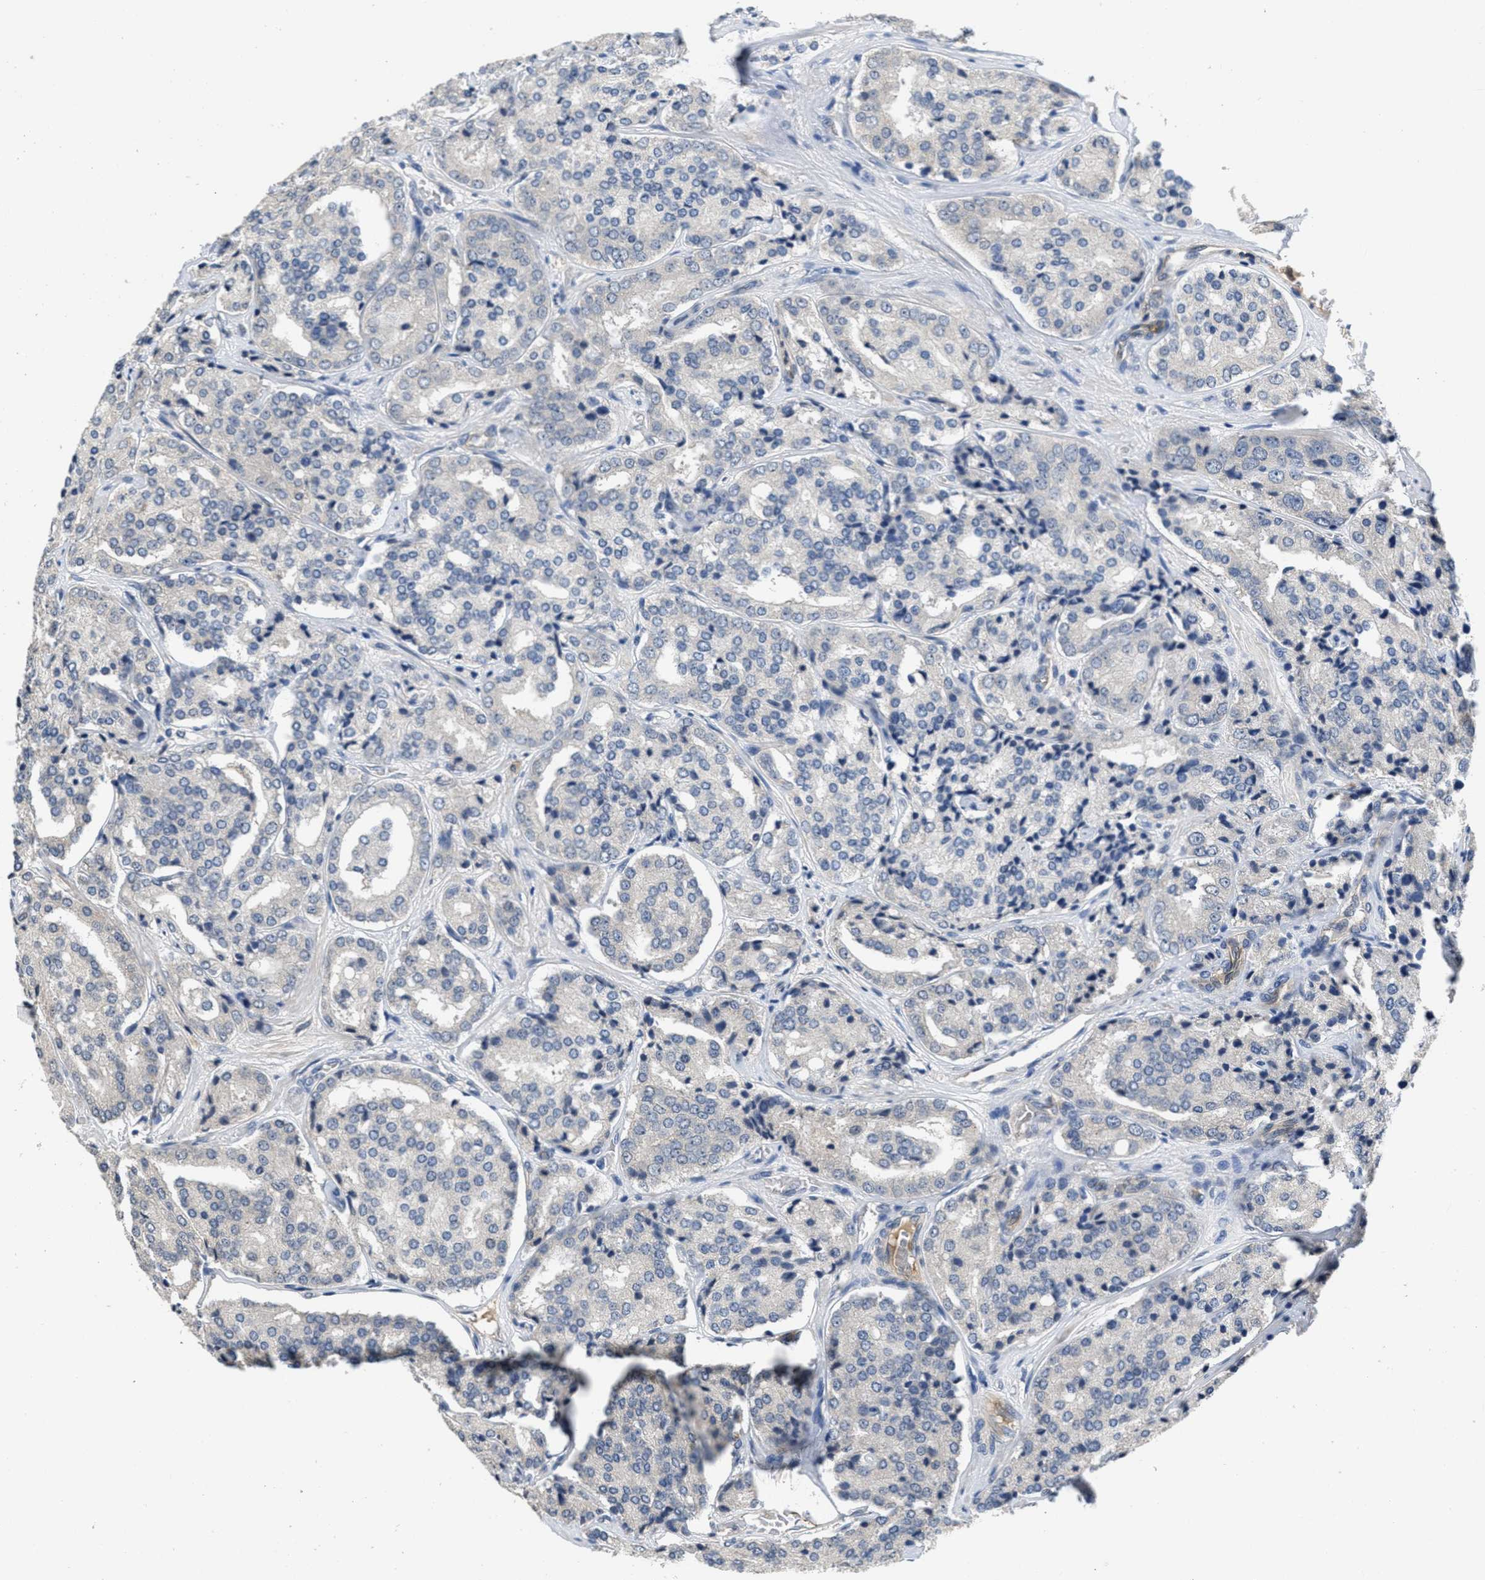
{"staining": {"intensity": "negative", "quantity": "none", "location": "none"}, "tissue": "prostate cancer", "cell_type": "Tumor cells", "image_type": "cancer", "snomed": [{"axis": "morphology", "description": "Adenocarcinoma, High grade"}, {"axis": "topography", "description": "Prostate"}], "caption": "There is no significant staining in tumor cells of prostate high-grade adenocarcinoma.", "gene": "ANGPT1", "patient": {"sex": "male", "age": 65}}